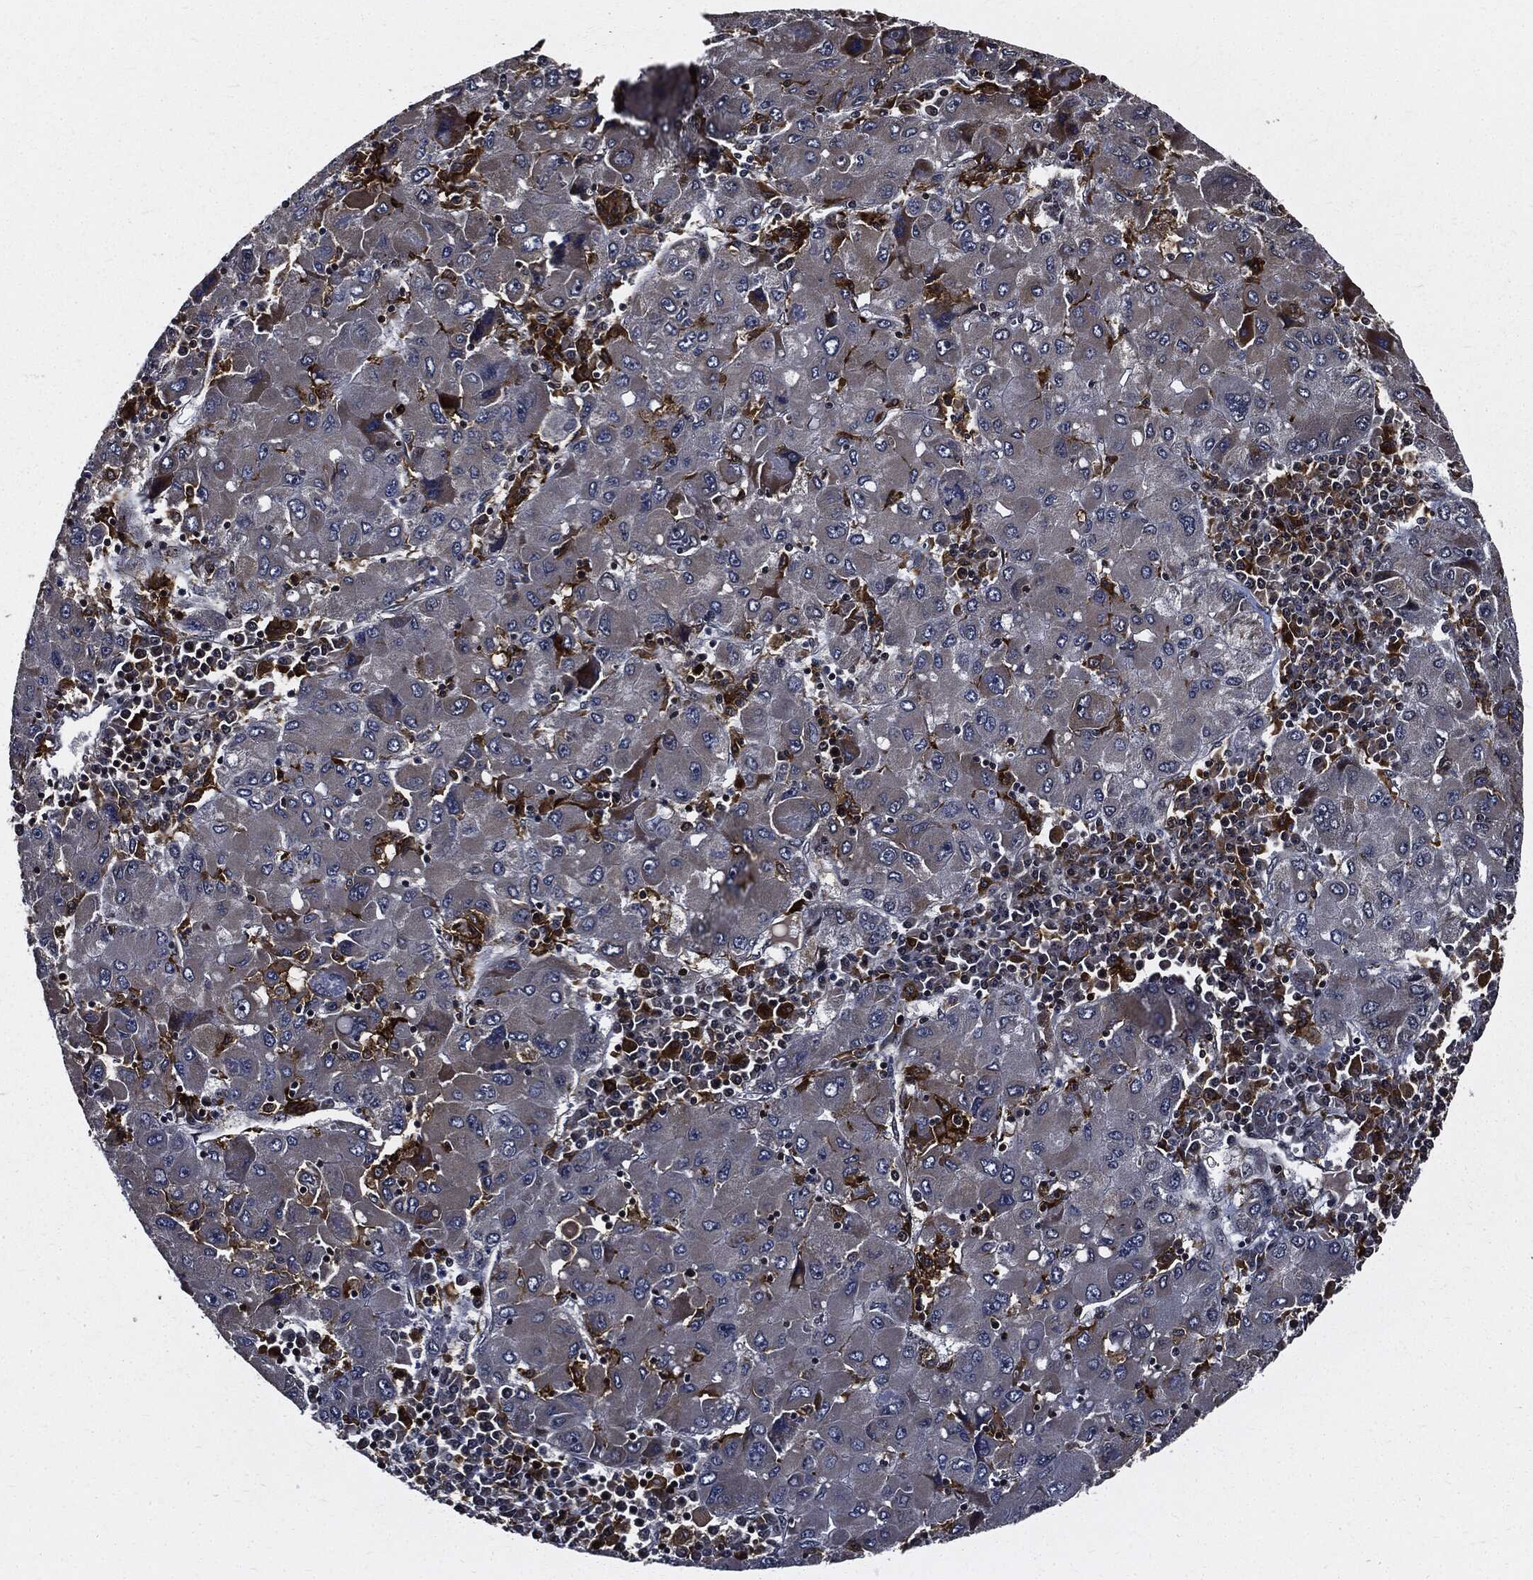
{"staining": {"intensity": "moderate", "quantity": "<25%", "location": "cytoplasmic/membranous"}, "tissue": "liver cancer", "cell_type": "Tumor cells", "image_type": "cancer", "snomed": [{"axis": "morphology", "description": "Carcinoma, Hepatocellular, NOS"}, {"axis": "topography", "description": "Liver"}], "caption": "Liver cancer tissue exhibits moderate cytoplasmic/membranous positivity in about <25% of tumor cells (brown staining indicates protein expression, while blue staining denotes nuclei).", "gene": "SUGT1", "patient": {"sex": "male", "age": 75}}